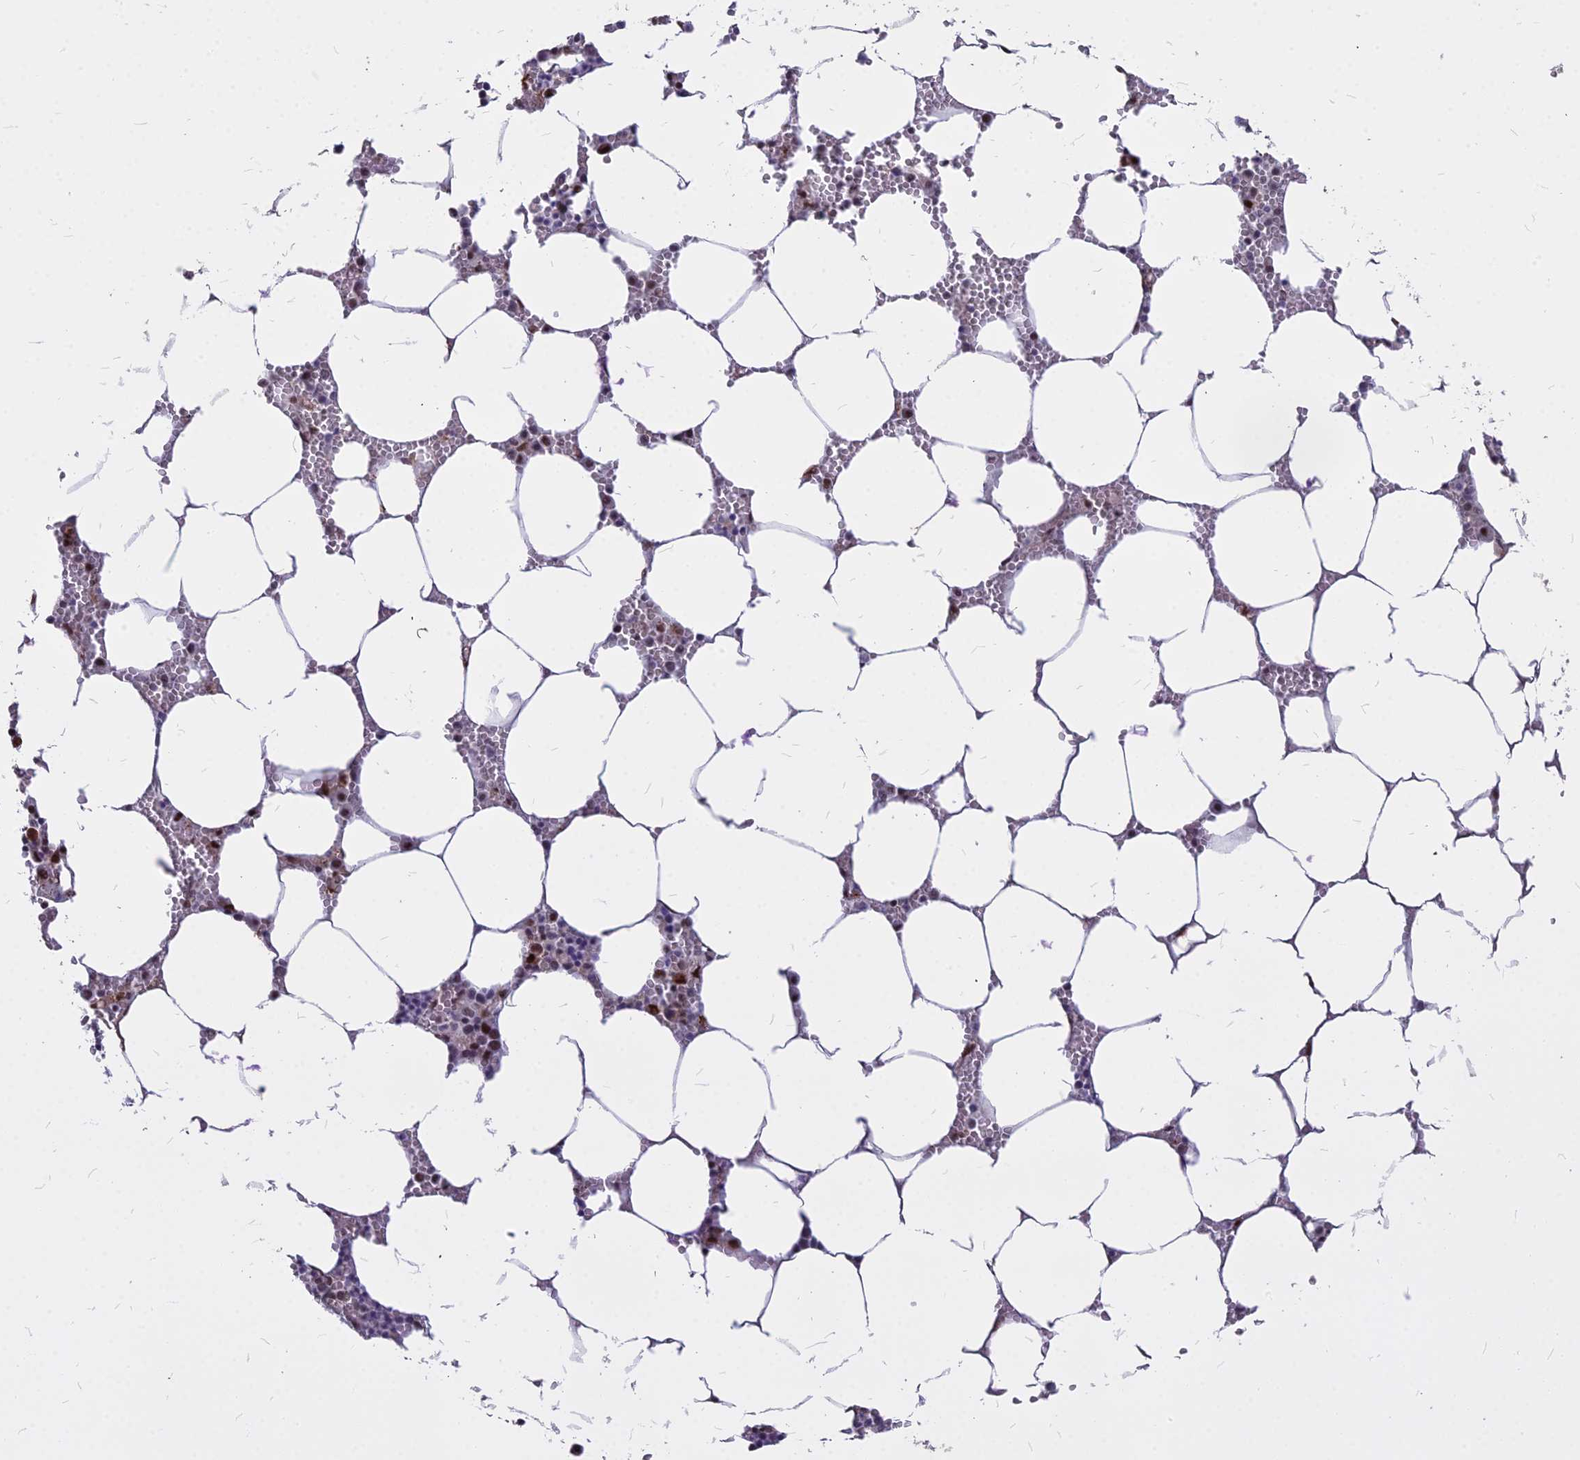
{"staining": {"intensity": "moderate", "quantity": "25%-75%", "location": "nuclear"}, "tissue": "bone marrow", "cell_type": "Hematopoietic cells", "image_type": "normal", "snomed": [{"axis": "morphology", "description": "Normal tissue, NOS"}, {"axis": "topography", "description": "Bone marrow"}], "caption": "This histopathology image exhibits immunohistochemistry staining of benign human bone marrow, with medium moderate nuclear expression in about 25%-75% of hematopoietic cells.", "gene": "ALG10B", "patient": {"sex": "male", "age": 70}}